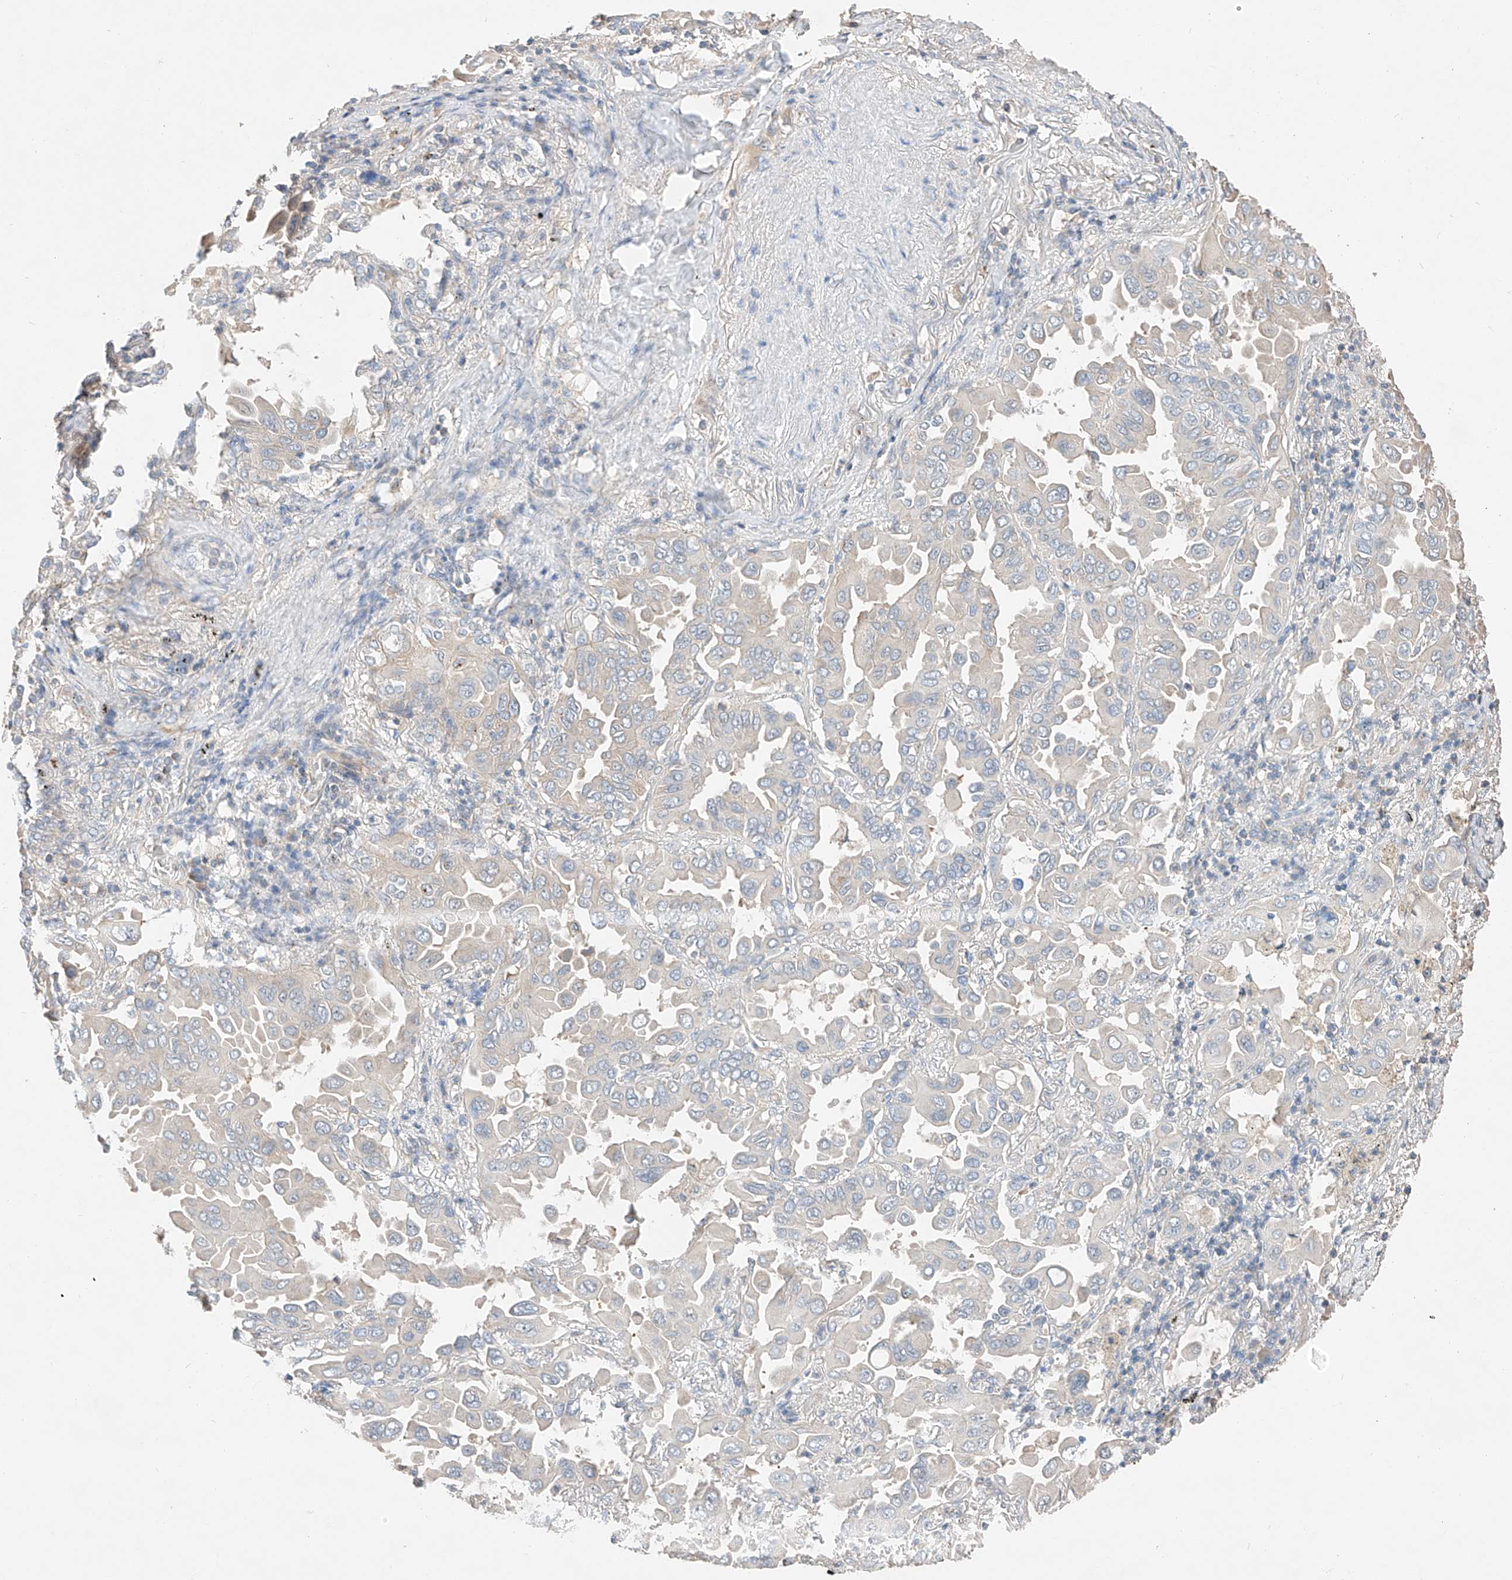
{"staining": {"intensity": "negative", "quantity": "none", "location": "none"}, "tissue": "lung cancer", "cell_type": "Tumor cells", "image_type": "cancer", "snomed": [{"axis": "morphology", "description": "Adenocarcinoma, NOS"}, {"axis": "topography", "description": "Lung"}], "caption": "Tumor cells show no significant expression in lung cancer.", "gene": "RUSC1", "patient": {"sex": "male", "age": 64}}